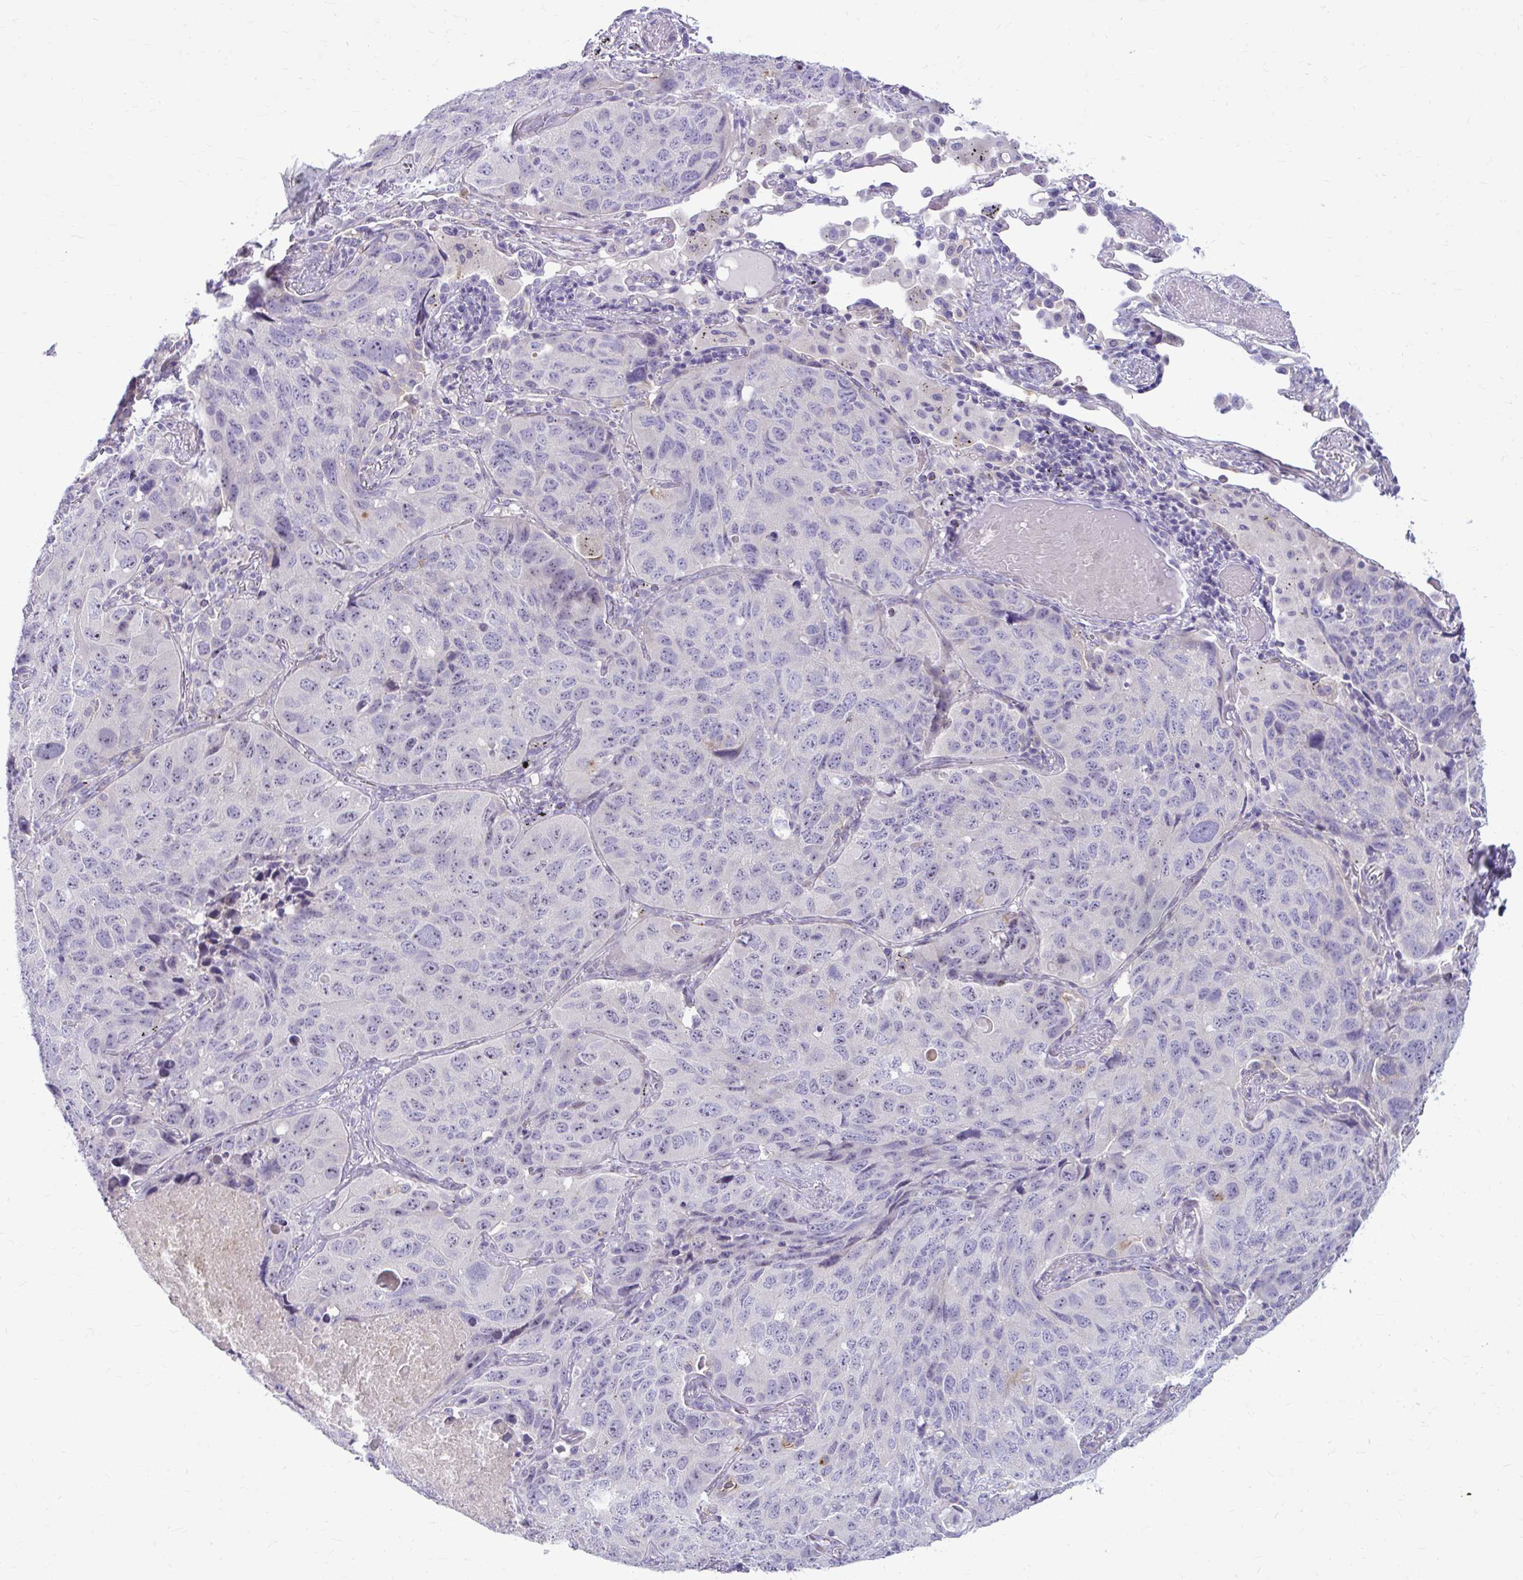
{"staining": {"intensity": "negative", "quantity": "none", "location": "none"}, "tissue": "lung cancer", "cell_type": "Tumor cells", "image_type": "cancer", "snomed": [{"axis": "morphology", "description": "Squamous cell carcinoma, NOS"}, {"axis": "topography", "description": "Lung"}], "caption": "This is an immunohistochemistry (IHC) photomicrograph of squamous cell carcinoma (lung). There is no positivity in tumor cells.", "gene": "CHIA", "patient": {"sex": "male", "age": 60}}